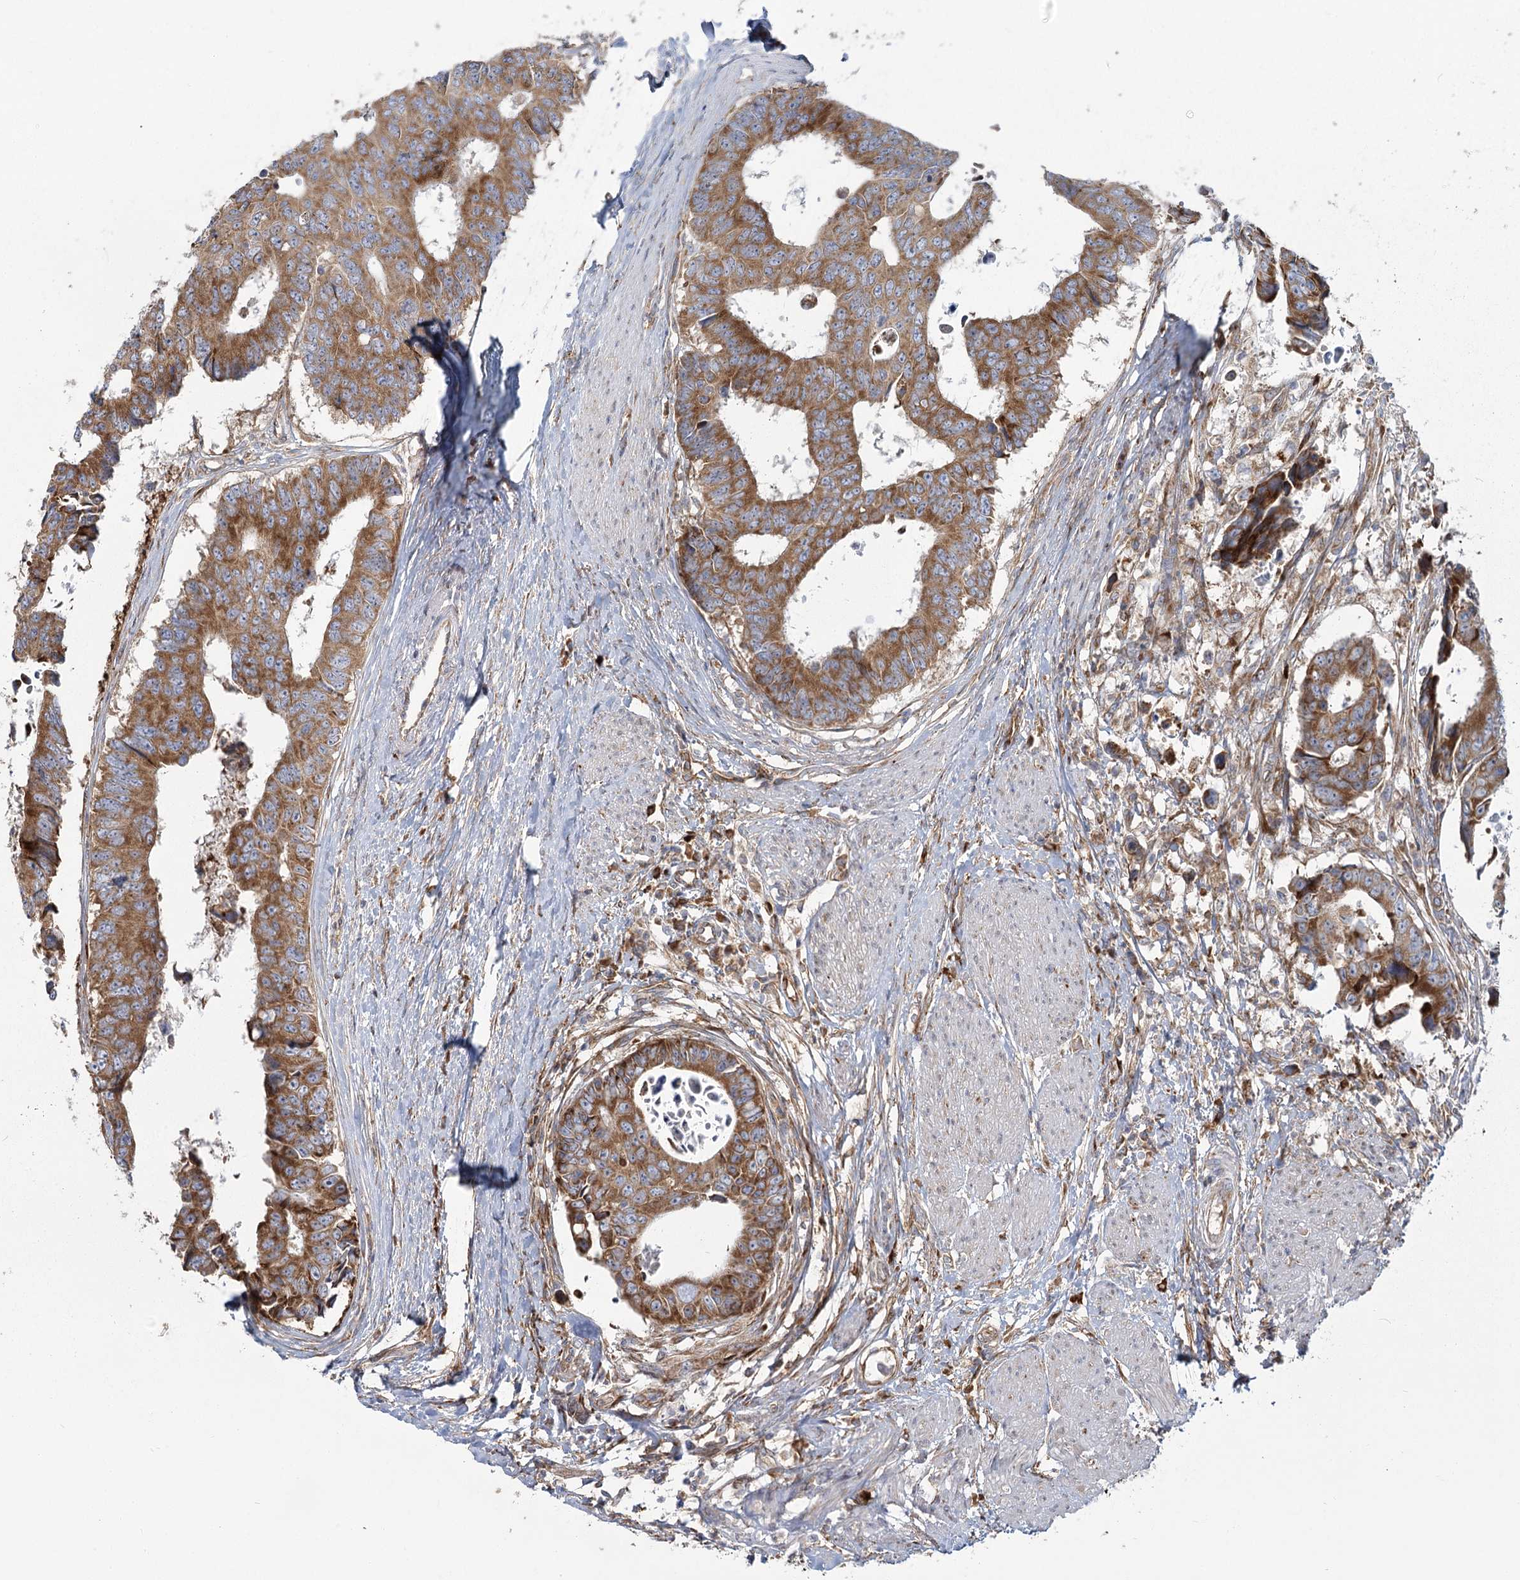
{"staining": {"intensity": "moderate", "quantity": ">75%", "location": "cytoplasmic/membranous"}, "tissue": "colorectal cancer", "cell_type": "Tumor cells", "image_type": "cancer", "snomed": [{"axis": "morphology", "description": "Adenocarcinoma, NOS"}, {"axis": "topography", "description": "Rectum"}], "caption": "Colorectal cancer stained for a protein reveals moderate cytoplasmic/membranous positivity in tumor cells.", "gene": "HARS2", "patient": {"sex": "male", "age": 84}}